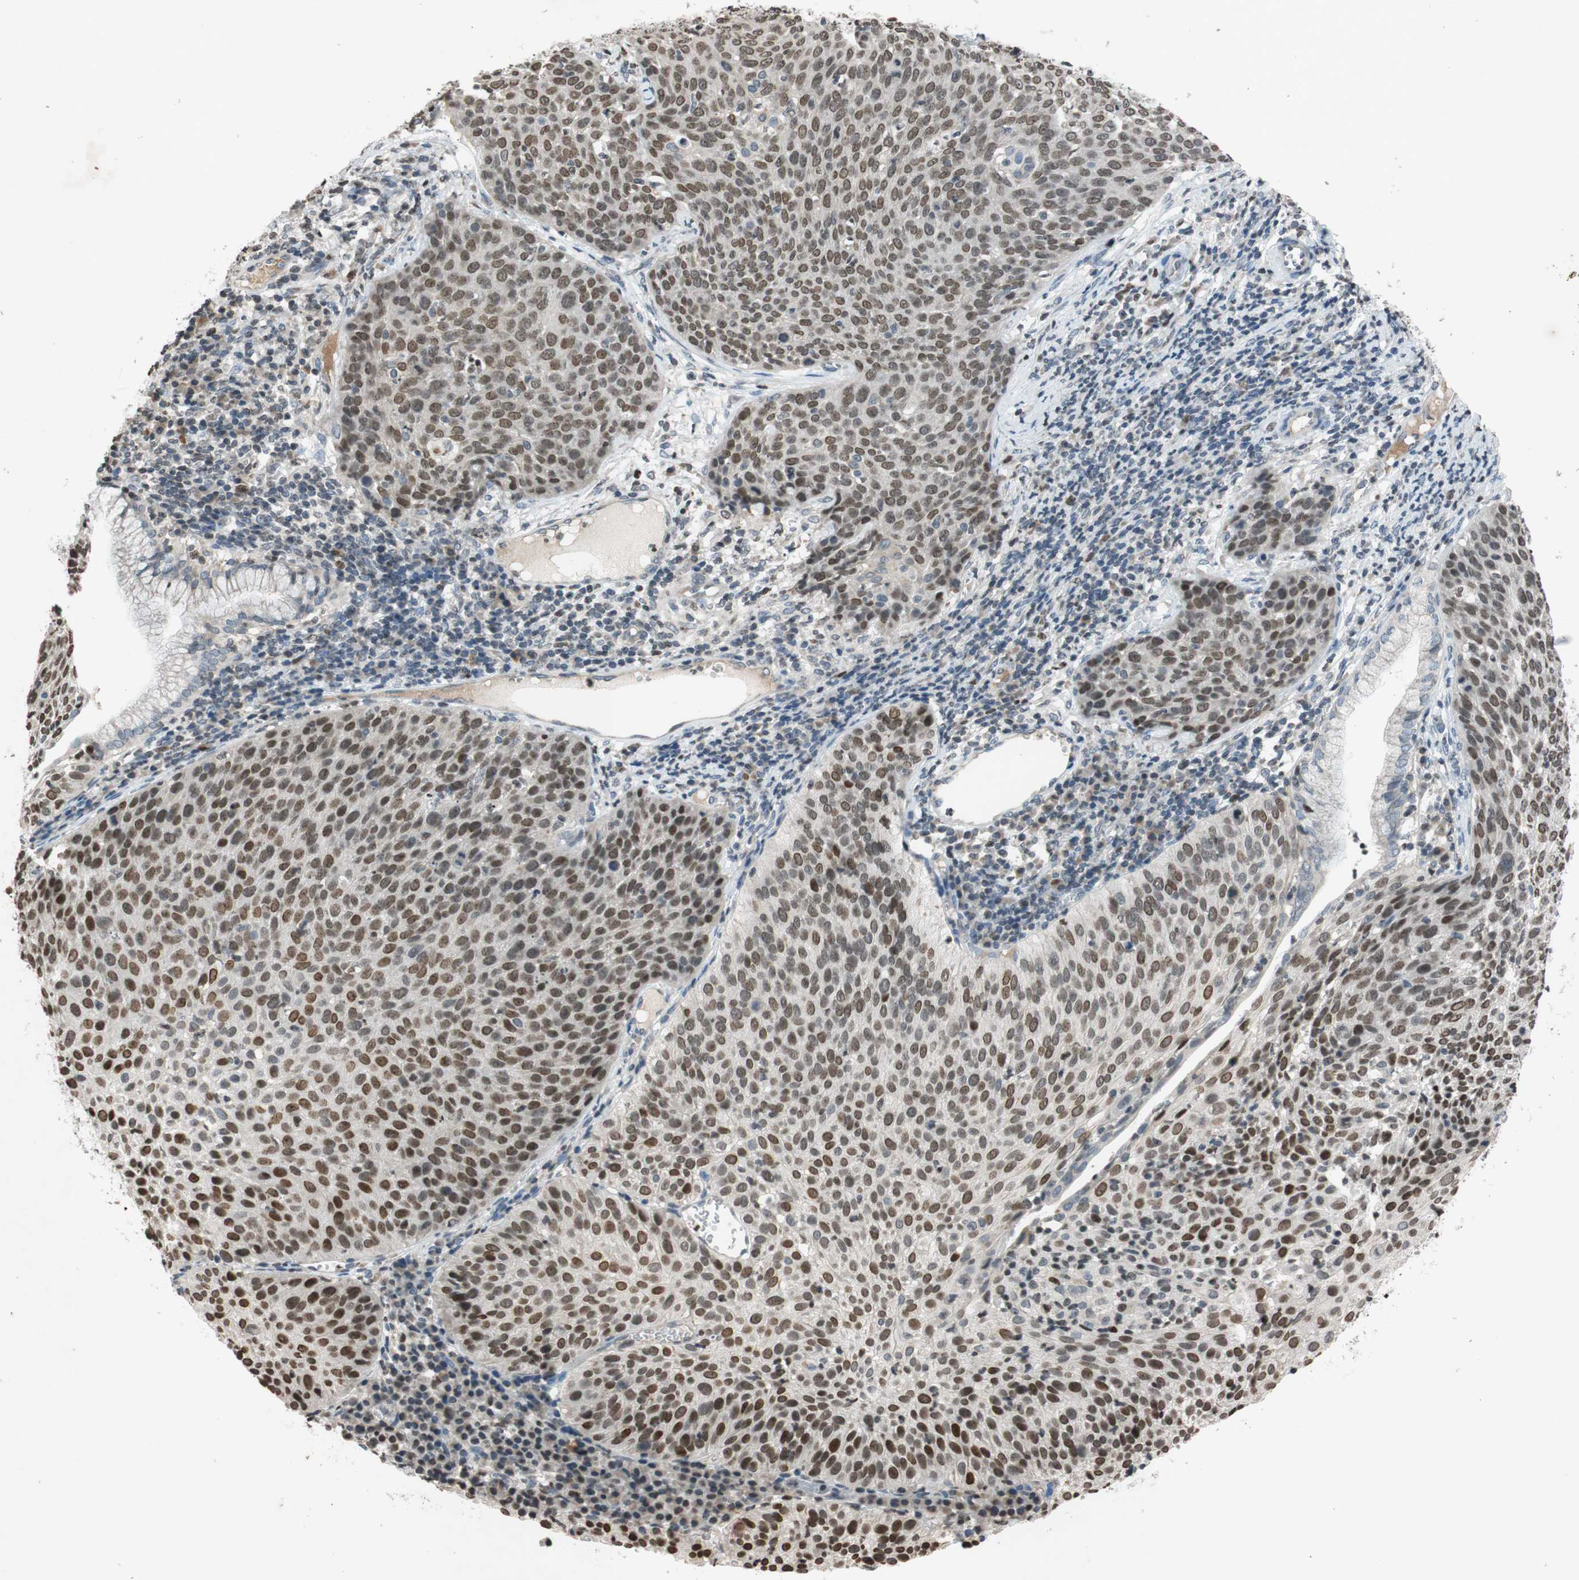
{"staining": {"intensity": "strong", "quantity": ">75%", "location": "nuclear"}, "tissue": "cervical cancer", "cell_type": "Tumor cells", "image_type": "cancer", "snomed": [{"axis": "morphology", "description": "Squamous cell carcinoma, NOS"}, {"axis": "topography", "description": "Cervix"}], "caption": "This is a photomicrograph of IHC staining of squamous cell carcinoma (cervical), which shows strong positivity in the nuclear of tumor cells.", "gene": "MCM6", "patient": {"sex": "female", "age": 38}}